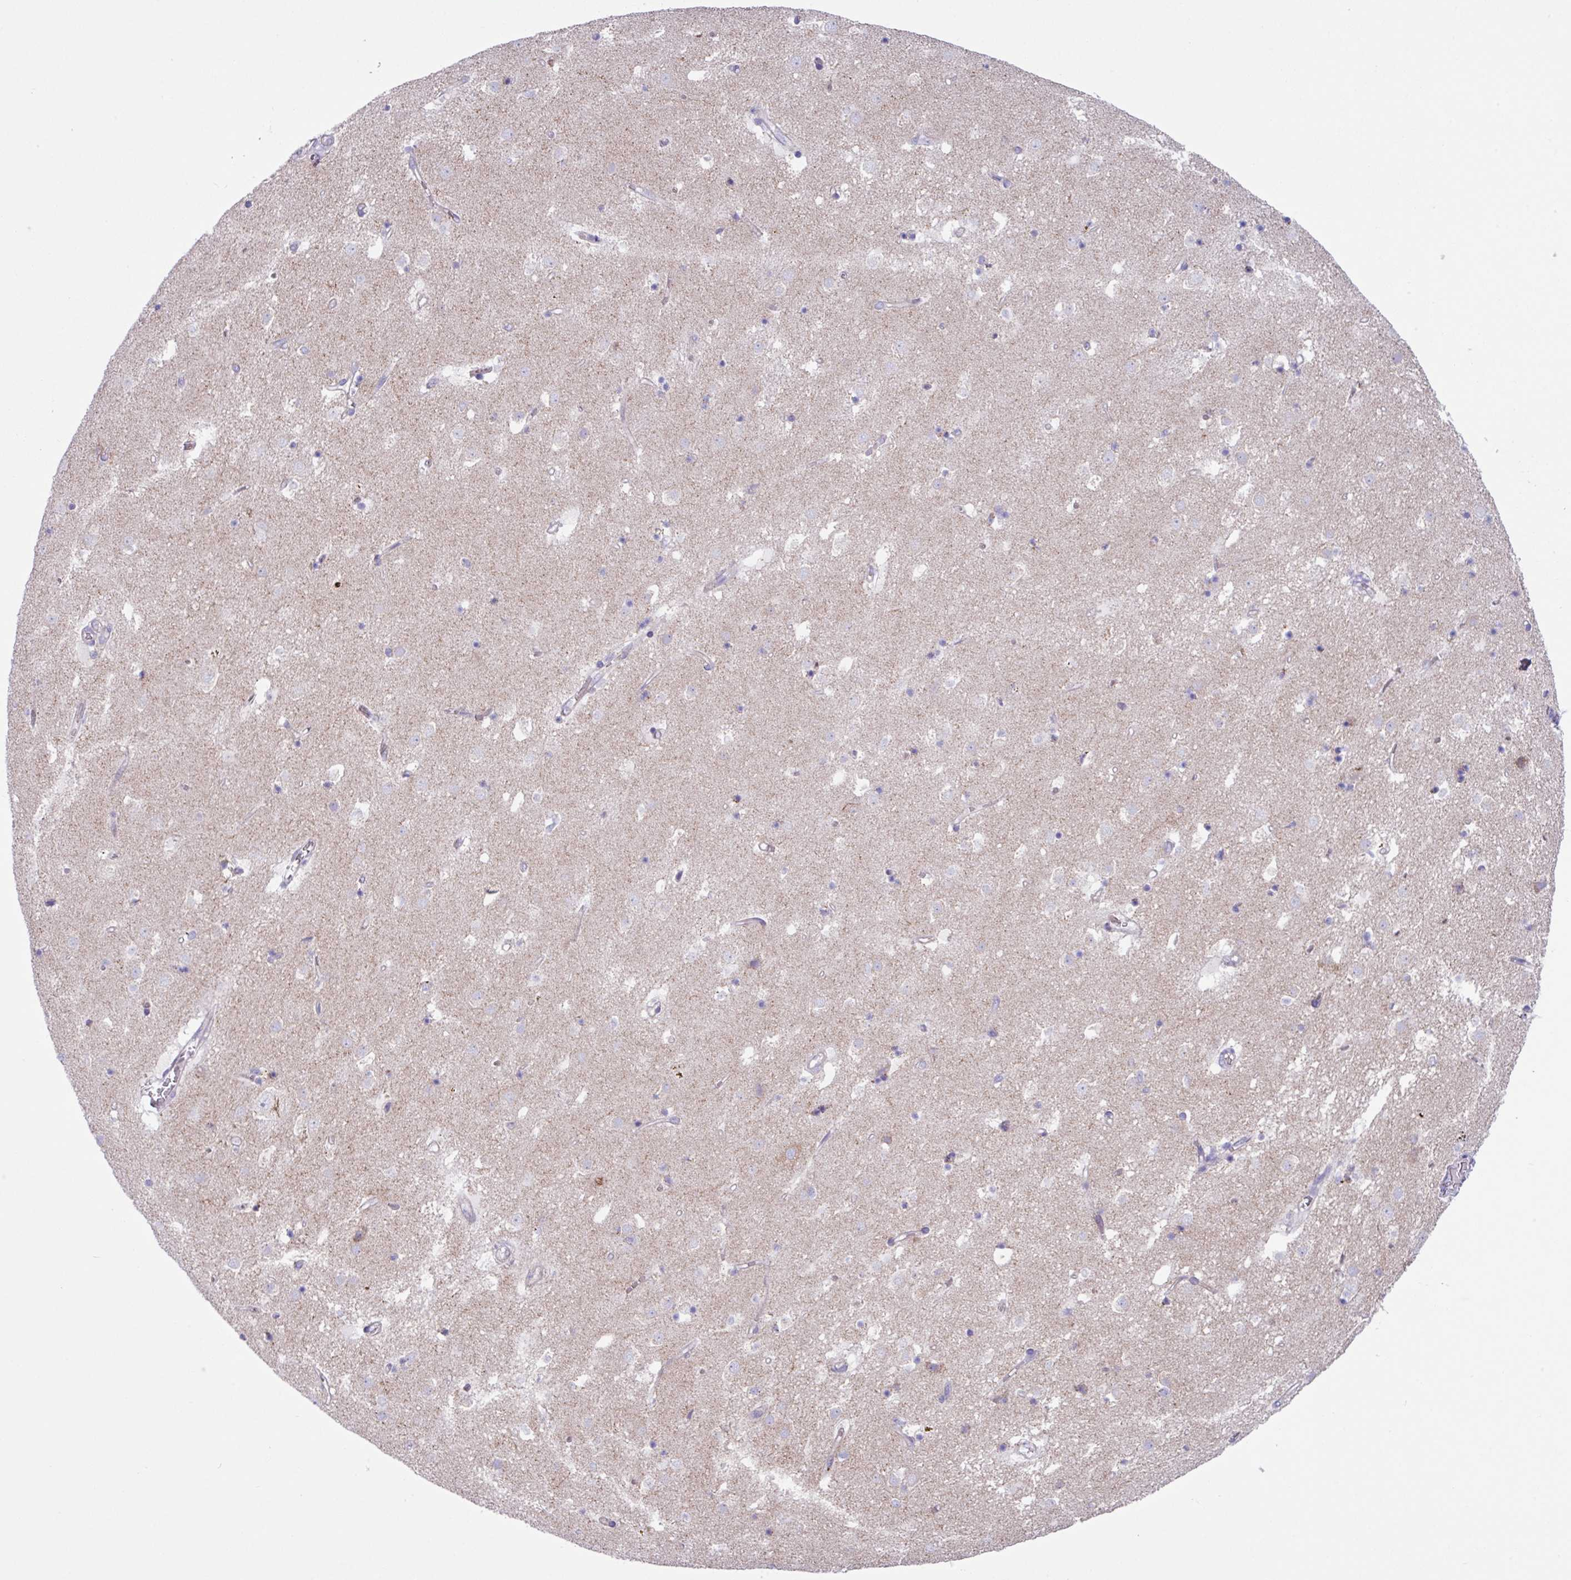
{"staining": {"intensity": "strong", "quantity": "<25%", "location": "cytoplasmic/membranous"}, "tissue": "caudate", "cell_type": "Glial cells", "image_type": "normal", "snomed": [{"axis": "morphology", "description": "Normal tissue, NOS"}, {"axis": "topography", "description": "Lateral ventricle wall"}], "caption": "Protein staining demonstrates strong cytoplasmic/membranous staining in approximately <25% of glial cells in benign caudate.", "gene": "OTULIN", "patient": {"sex": "male", "age": 58}}